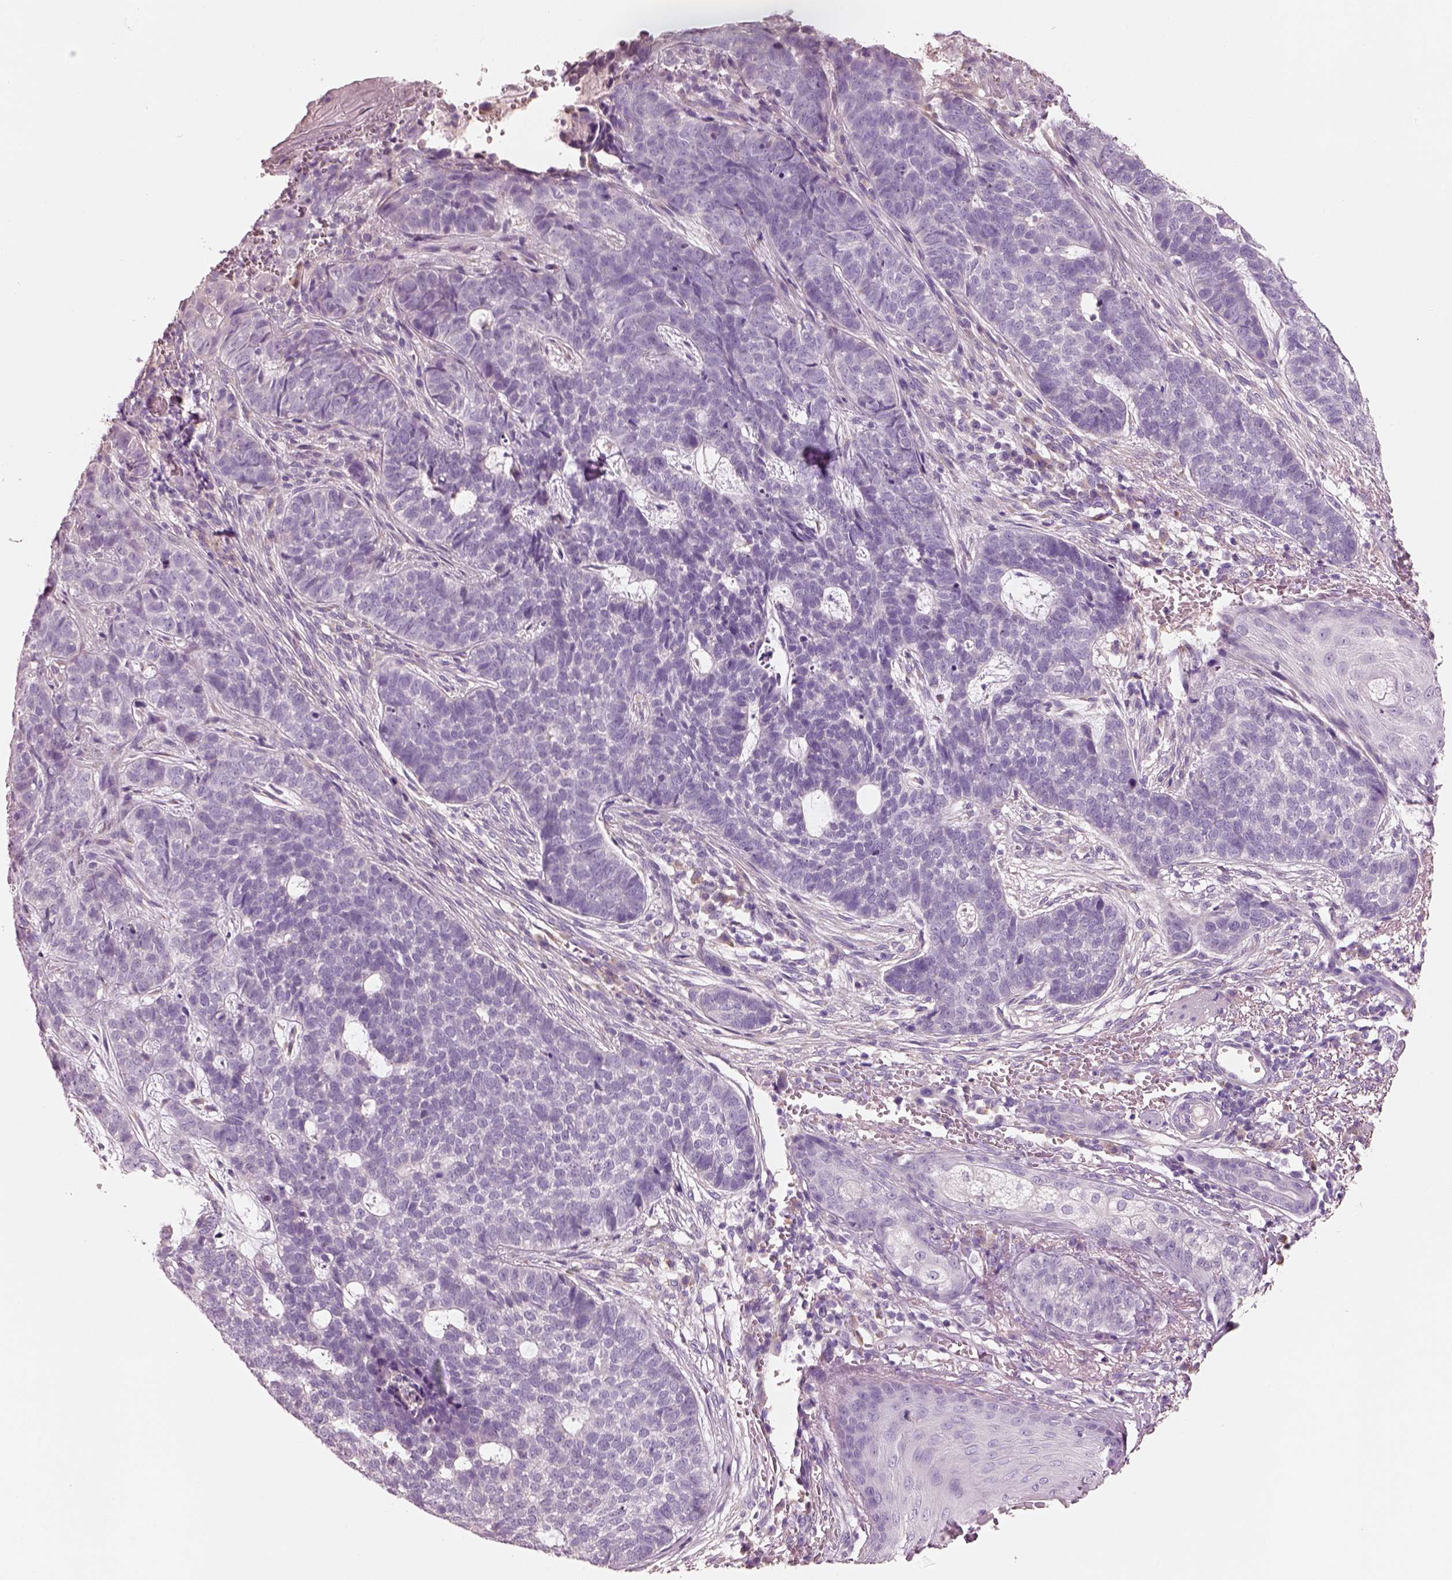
{"staining": {"intensity": "negative", "quantity": "none", "location": "none"}, "tissue": "skin cancer", "cell_type": "Tumor cells", "image_type": "cancer", "snomed": [{"axis": "morphology", "description": "Basal cell carcinoma"}, {"axis": "topography", "description": "Skin"}], "caption": "IHC of skin cancer shows no positivity in tumor cells. The staining was performed using DAB to visualize the protein expression in brown, while the nuclei were stained in blue with hematoxylin (Magnification: 20x).", "gene": "PNOC", "patient": {"sex": "female", "age": 69}}